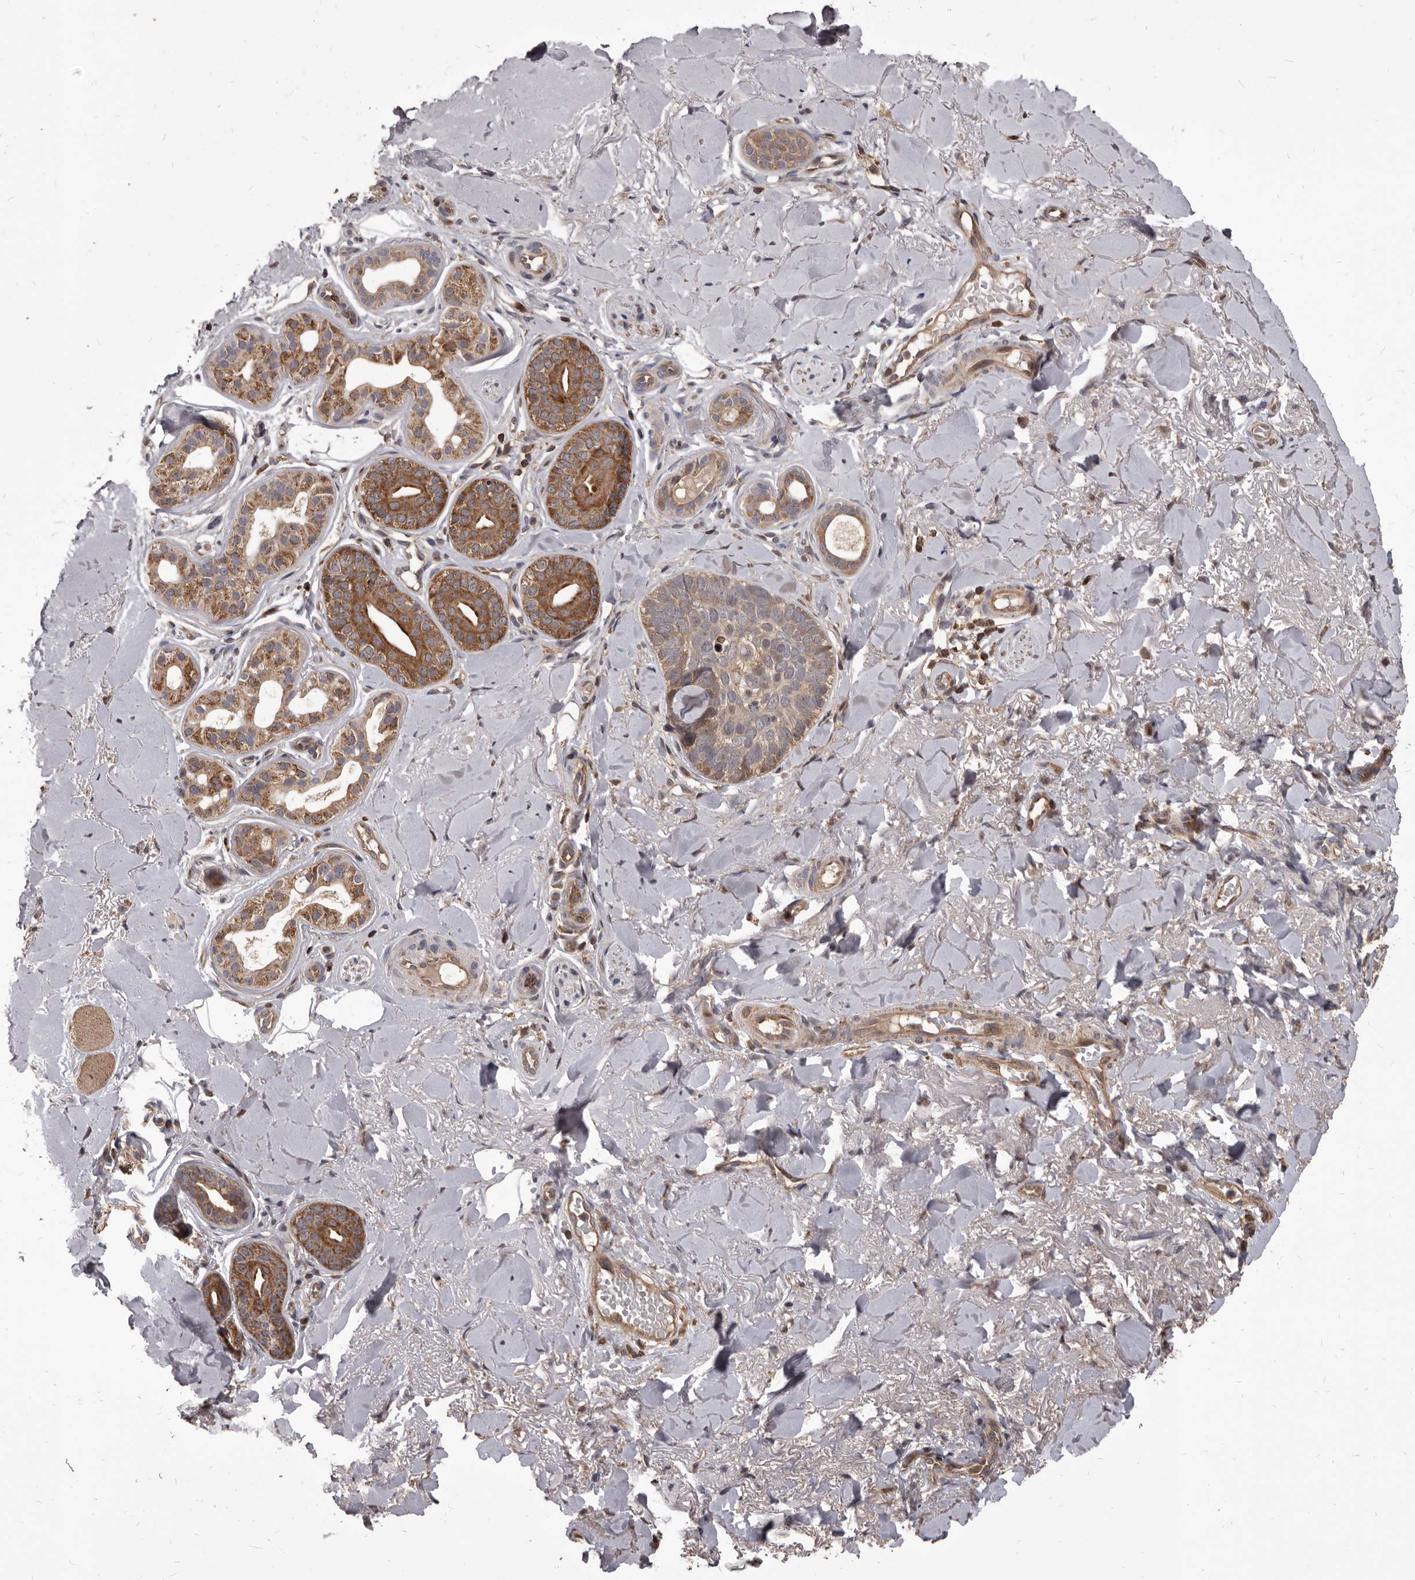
{"staining": {"intensity": "moderate", "quantity": ">75%", "location": "cytoplasmic/membranous"}, "tissue": "skin cancer", "cell_type": "Tumor cells", "image_type": "cancer", "snomed": [{"axis": "morphology", "description": "Basal cell carcinoma"}, {"axis": "topography", "description": "Skin"}], "caption": "This image exhibits skin cancer stained with immunohistochemistry (IHC) to label a protein in brown. The cytoplasmic/membranous of tumor cells show moderate positivity for the protein. Nuclei are counter-stained blue.", "gene": "MAP3K14", "patient": {"sex": "female", "age": 82}}